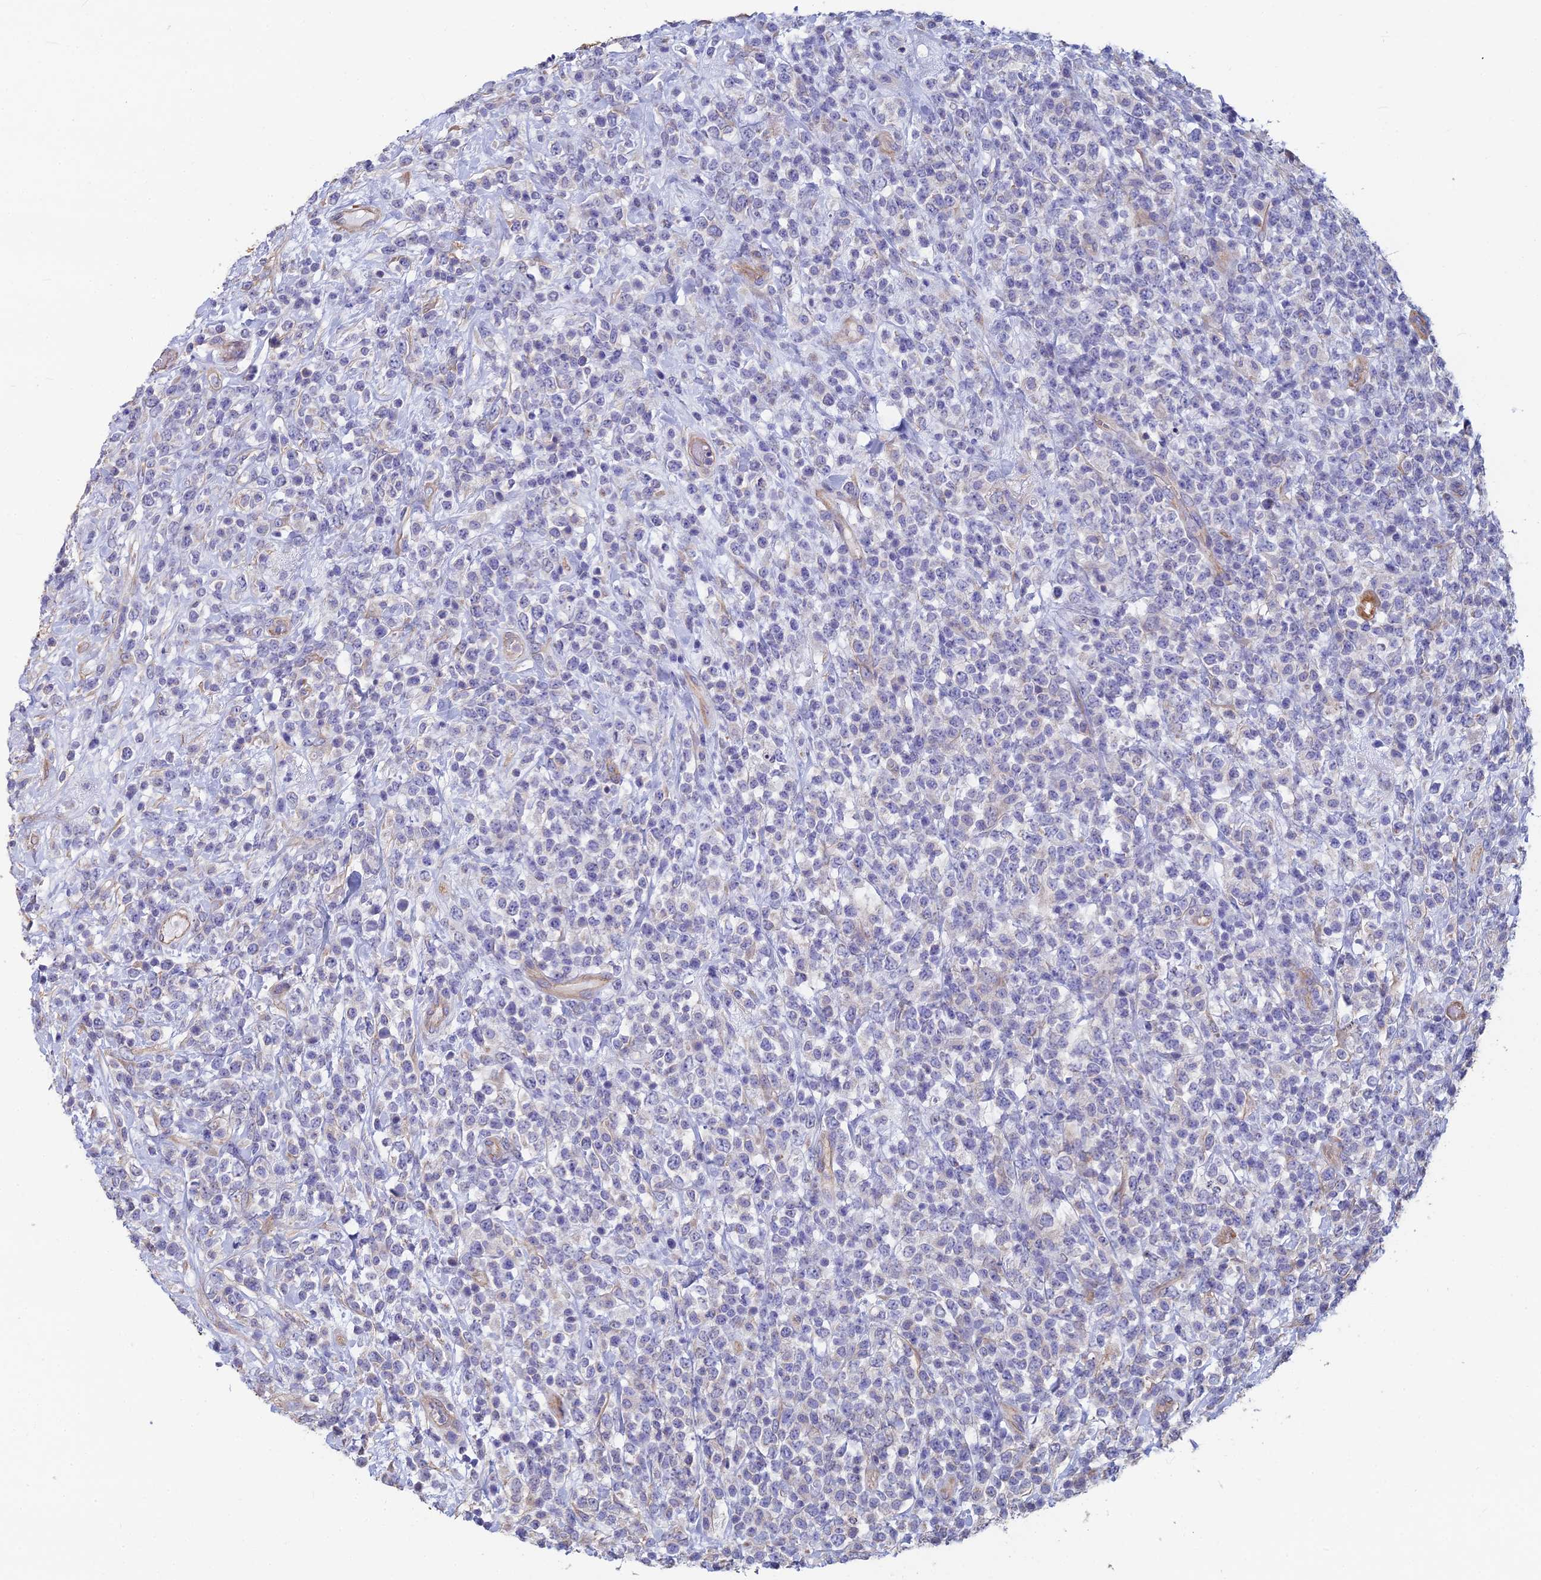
{"staining": {"intensity": "negative", "quantity": "none", "location": "none"}, "tissue": "lymphoma", "cell_type": "Tumor cells", "image_type": "cancer", "snomed": [{"axis": "morphology", "description": "Malignant lymphoma, non-Hodgkin's type, High grade"}, {"axis": "topography", "description": "Colon"}], "caption": "Immunohistochemistry (IHC) micrograph of neoplastic tissue: human malignant lymphoma, non-Hodgkin's type (high-grade) stained with DAB (3,3'-diaminobenzidine) shows no significant protein staining in tumor cells.", "gene": "PCDHA5", "patient": {"sex": "female", "age": 53}}